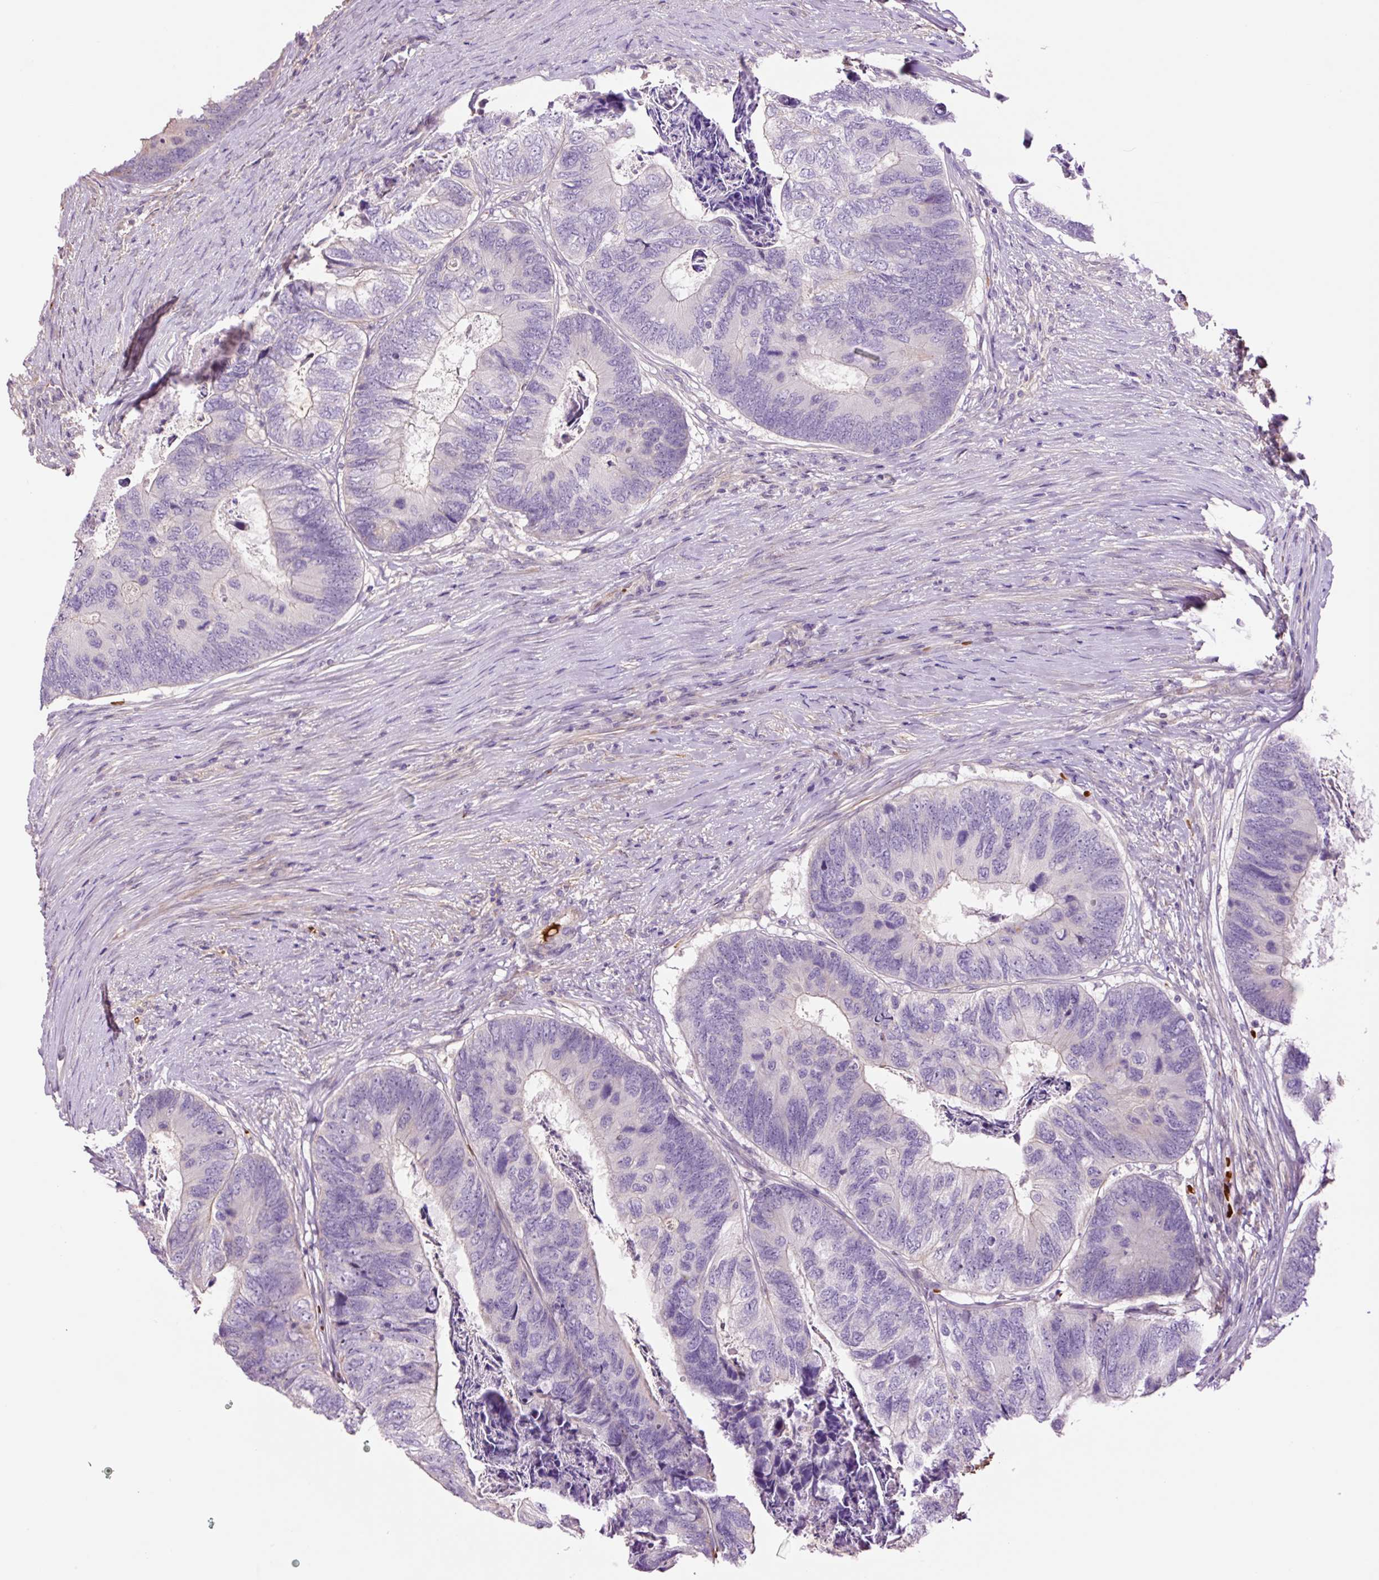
{"staining": {"intensity": "negative", "quantity": "none", "location": "none"}, "tissue": "colorectal cancer", "cell_type": "Tumor cells", "image_type": "cancer", "snomed": [{"axis": "morphology", "description": "Adenocarcinoma, NOS"}, {"axis": "topography", "description": "Colon"}], "caption": "A micrograph of human colorectal adenocarcinoma is negative for staining in tumor cells. (Brightfield microscopy of DAB immunohistochemistry at high magnification).", "gene": "TMEM235", "patient": {"sex": "female", "age": 67}}